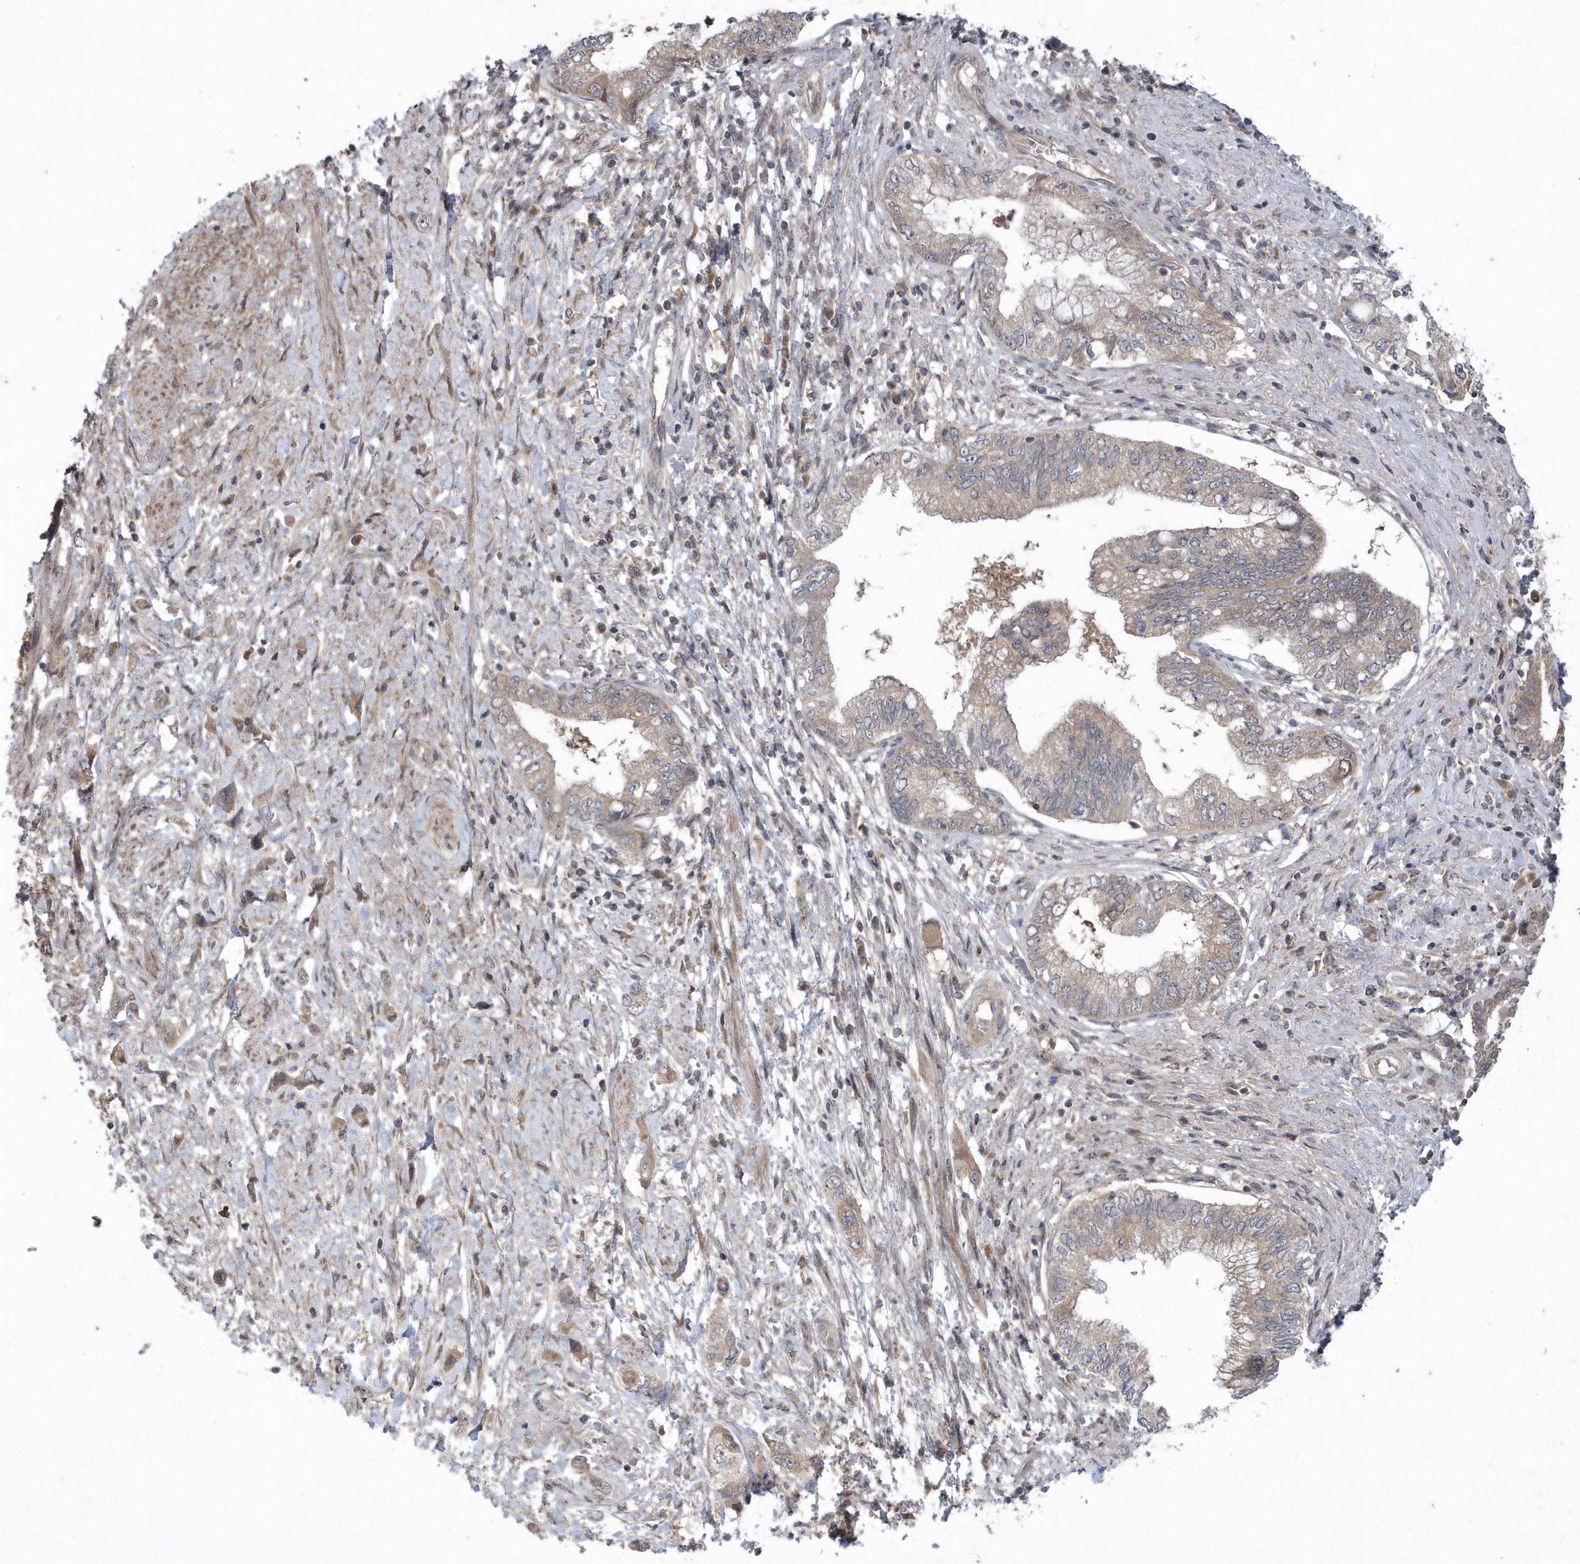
{"staining": {"intensity": "weak", "quantity": ">75%", "location": "cytoplasmic/membranous"}, "tissue": "pancreatic cancer", "cell_type": "Tumor cells", "image_type": "cancer", "snomed": [{"axis": "morphology", "description": "Adenocarcinoma, NOS"}, {"axis": "topography", "description": "Pancreas"}], "caption": "Human pancreatic adenocarcinoma stained for a protein (brown) shows weak cytoplasmic/membranous positive staining in about >75% of tumor cells.", "gene": "HMGCS1", "patient": {"sex": "female", "age": 73}}